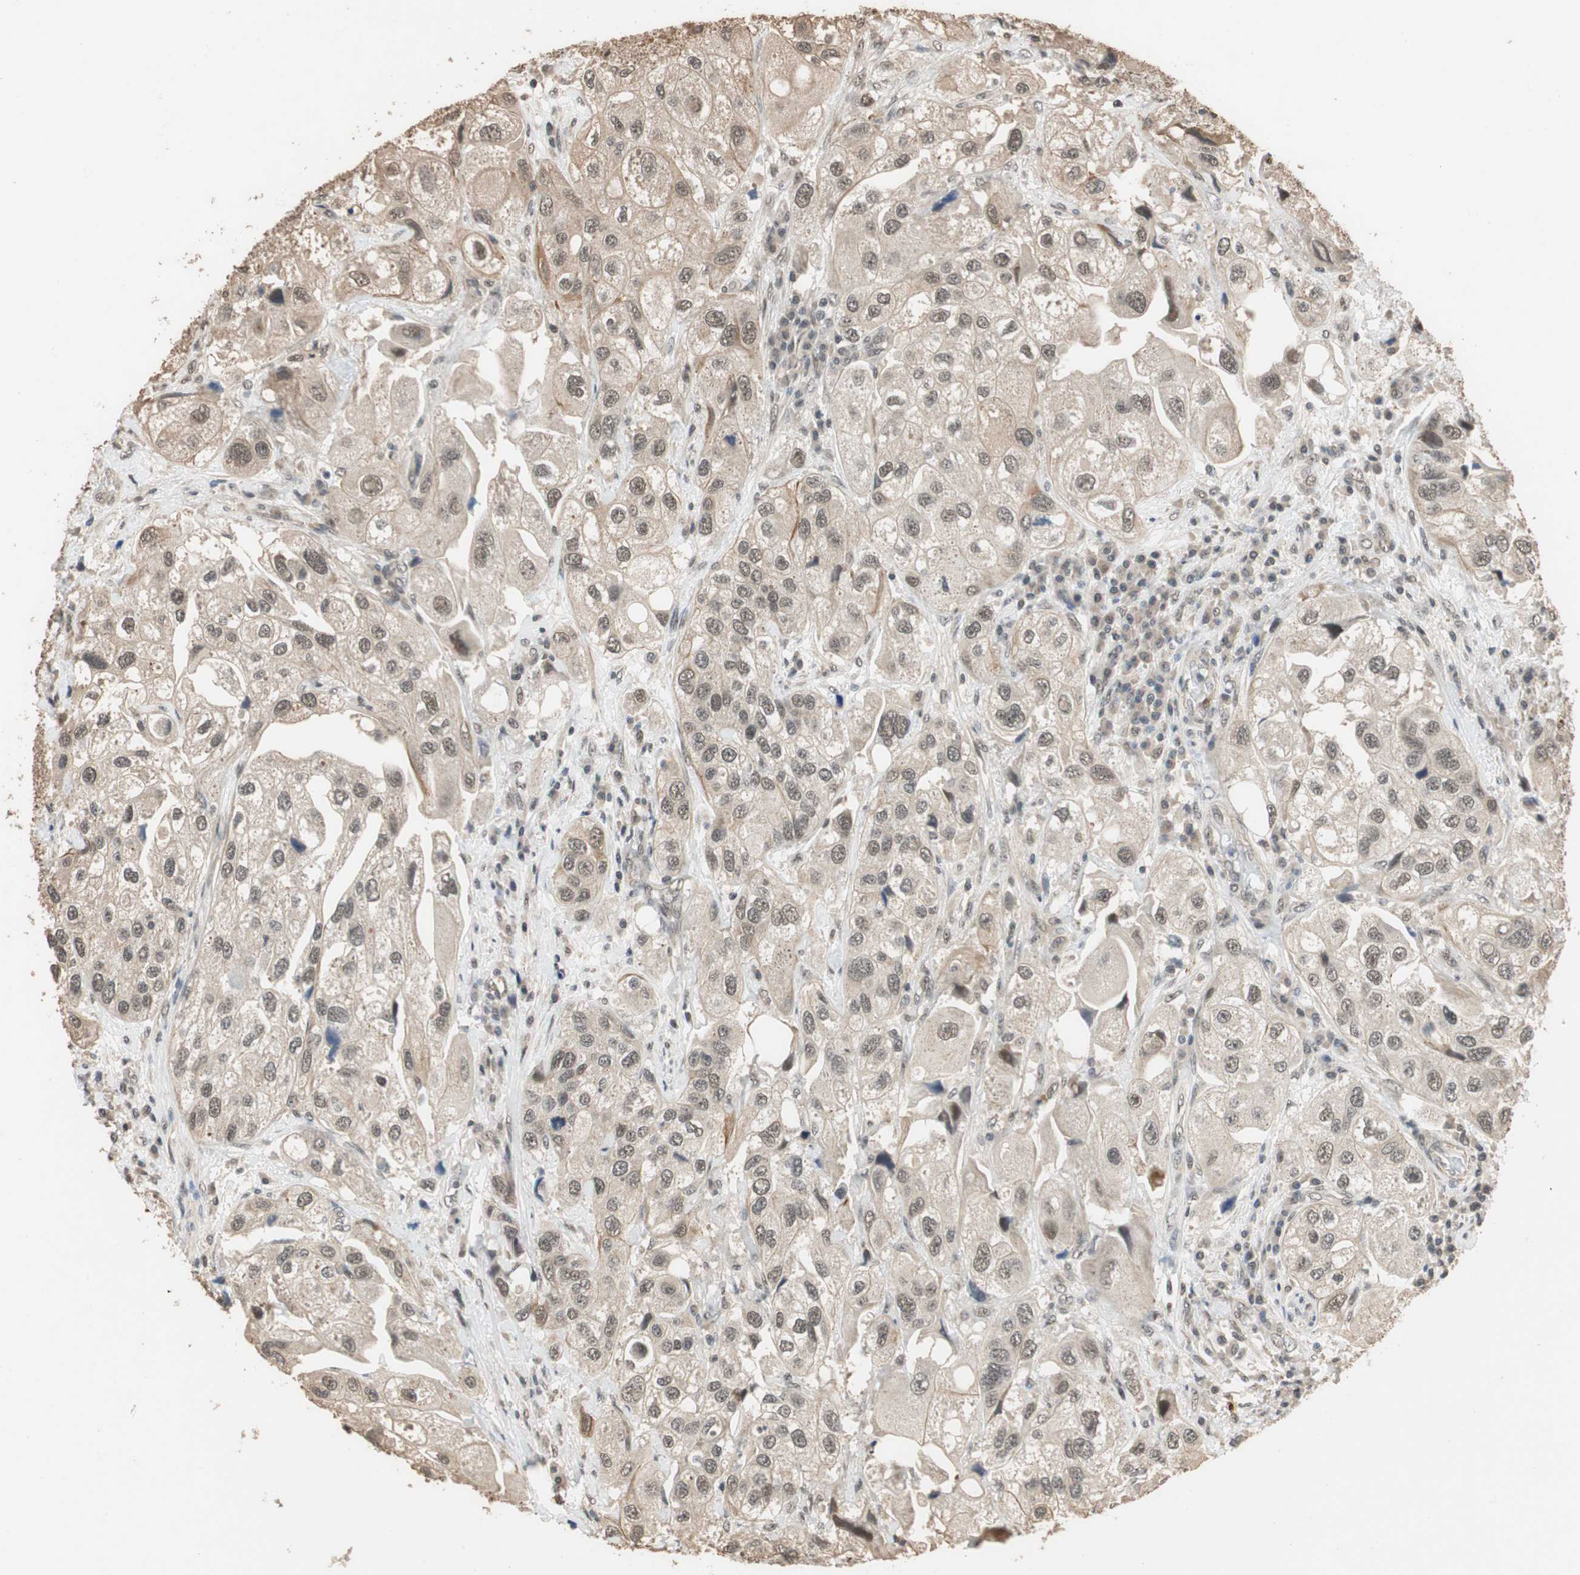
{"staining": {"intensity": "moderate", "quantity": ">75%", "location": "cytoplasmic/membranous,nuclear"}, "tissue": "urothelial cancer", "cell_type": "Tumor cells", "image_type": "cancer", "snomed": [{"axis": "morphology", "description": "Urothelial carcinoma, High grade"}, {"axis": "topography", "description": "Urinary bladder"}], "caption": "This is a histology image of immunohistochemistry (IHC) staining of high-grade urothelial carcinoma, which shows moderate expression in the cytoplasmic/membranous and nuclear of tumor cells.", "gene": "CDC5L", "patient": {"sex": "female", "age": 64}}